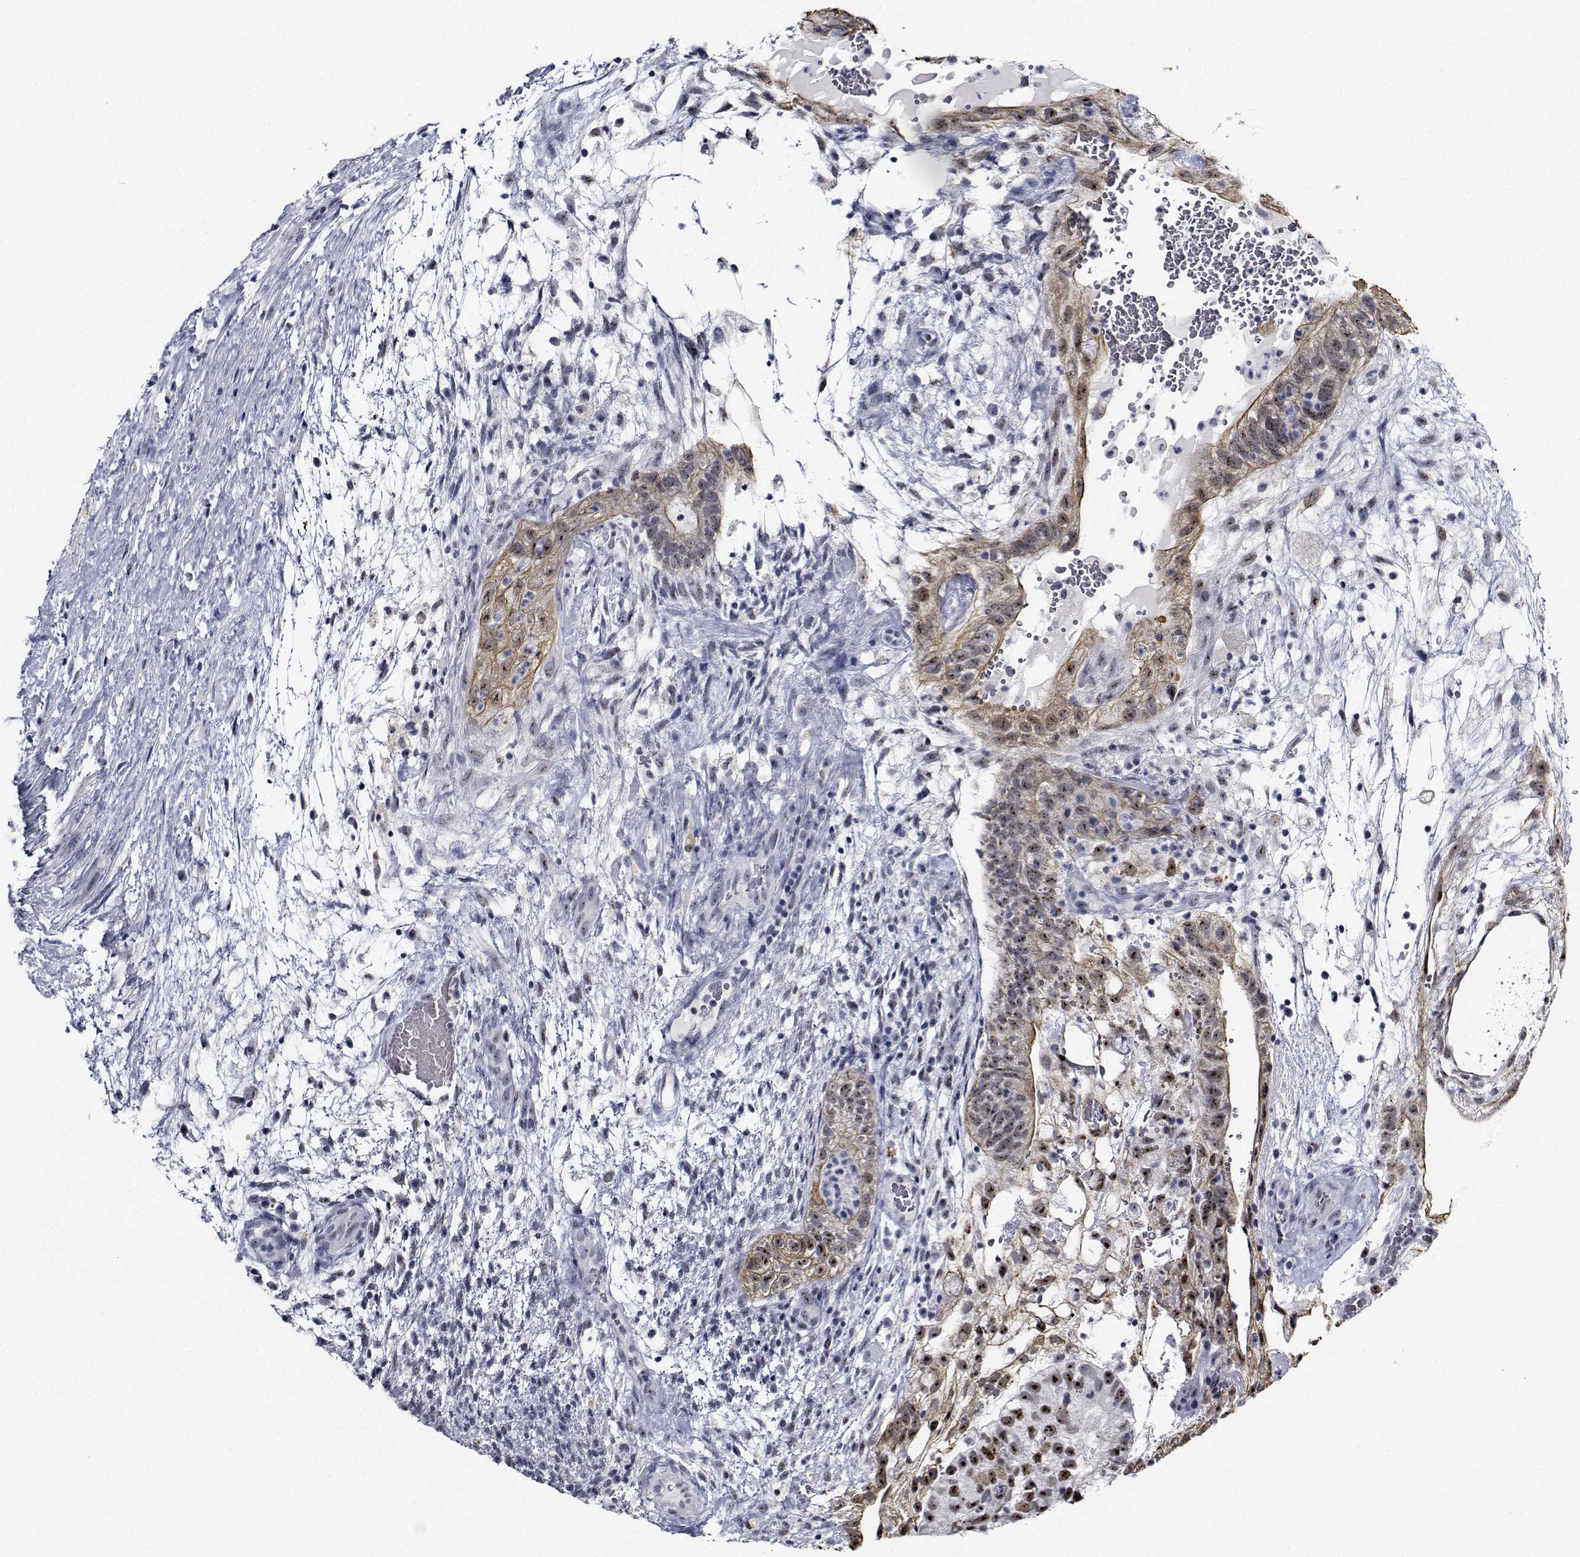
{"staining": {"intensity": "weak", "quantity": ">75%", "location": "cytoplasmic/membranous,nuclear"}, "tissue": "testis cancer", "cell_type": "Tumor cells", "image_type": "cancer", "snomed": [{"axis": "morphology", "description": "Normal tissue, NOS"}, {"axis": "morphology", "description": "Carcinoma, Embryonal, NOS"}, {"axis": "topography", "description": "Testis"}], "caption": "A brown stain highlights weak cytoplasmic/membranous and nuclear staining of a protein in testis embryonal carcinoma tumor cells.", "gene": "NVL", "patient": {"sex": "male", "age": 32}}